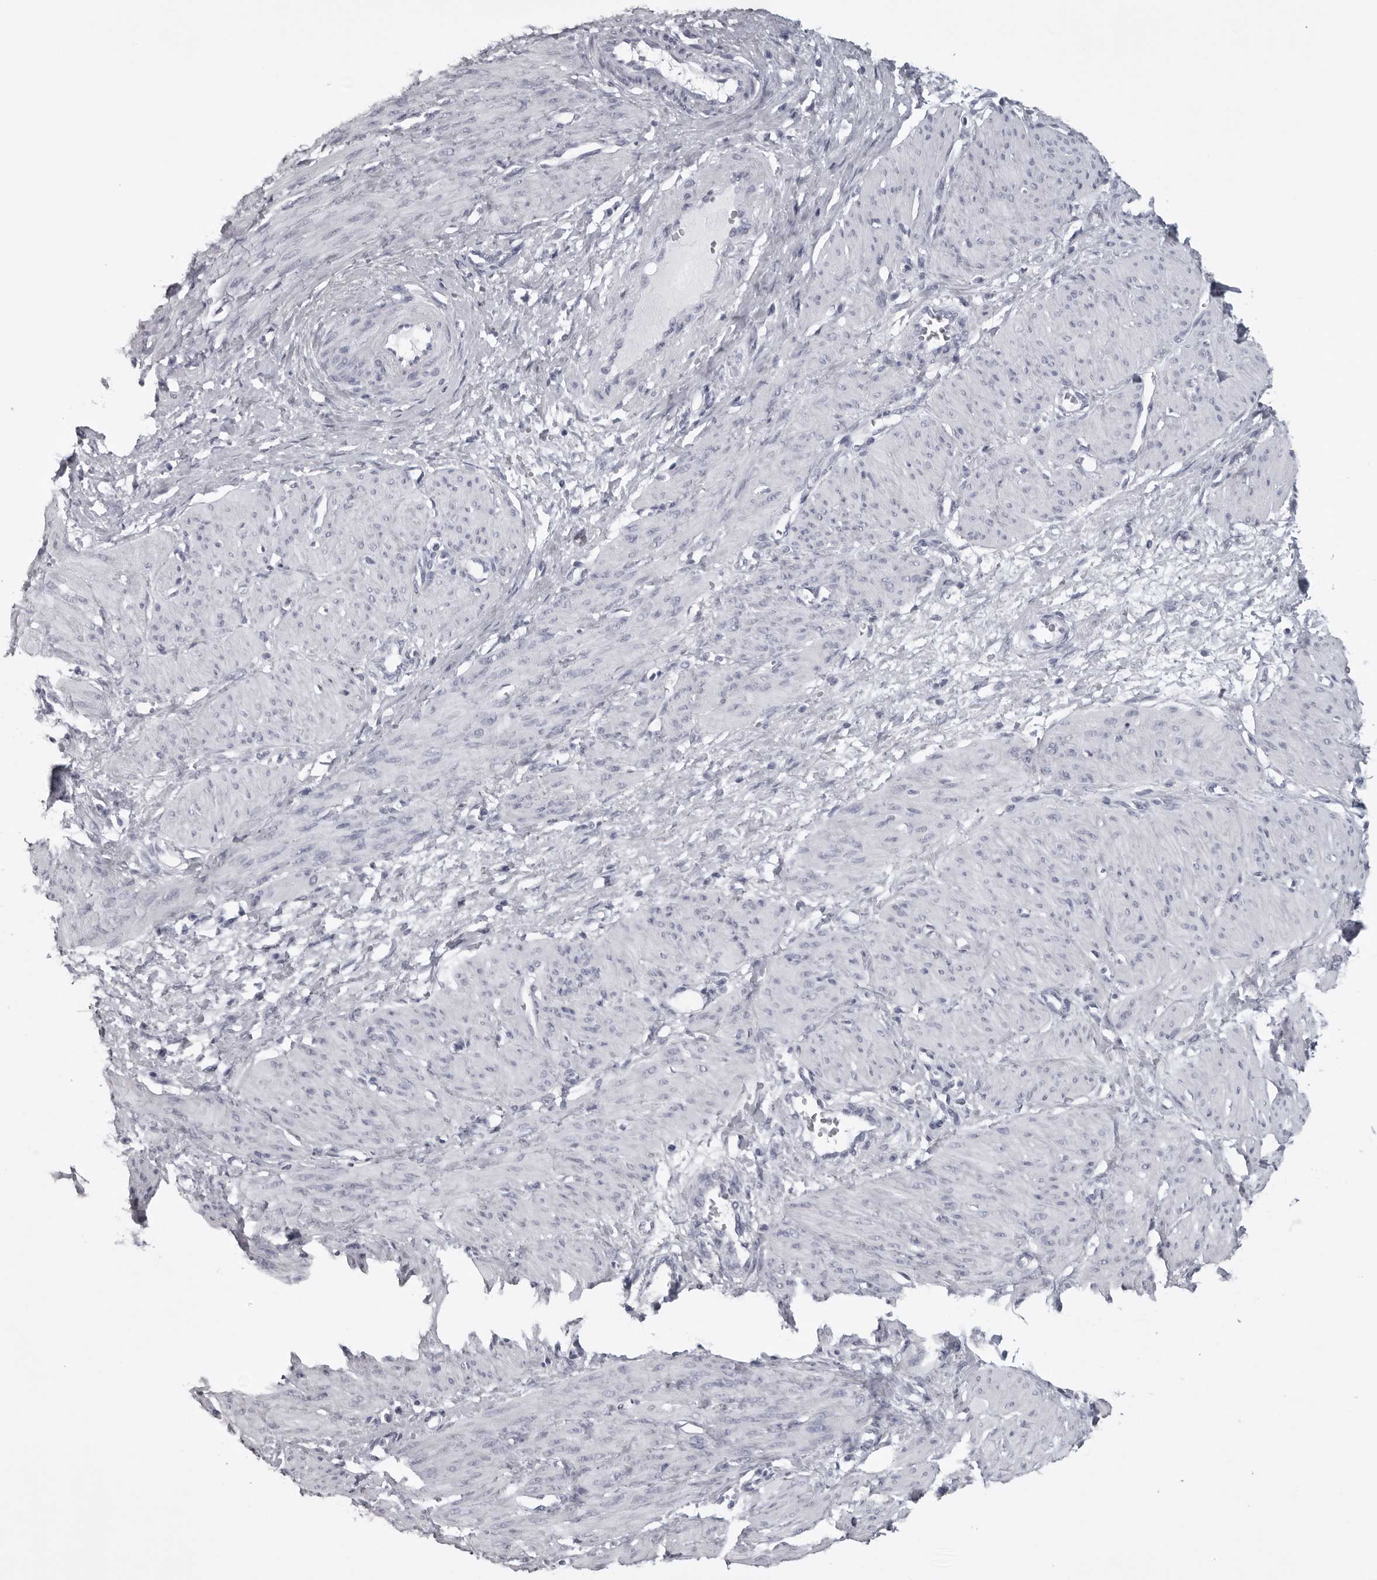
{"staining": {"intensity": "negative", "quantity": "none", "location": "none"}, "tissue": "smooth muscle", "cell_type": "Smooth muscle cells", "image_type": "normal", "snomed": [{"axis": "morphology", "description": "Normal tissue, NOS"}, {"axis": "topography", "description": "Endometrium"}], "caption": "Immunohistochemical staining of normal human smooth muscle reveals no significant positivity in smooth muscle cells.", "gene": "UROD", "patient": {"sex": "female", "age": 33}}